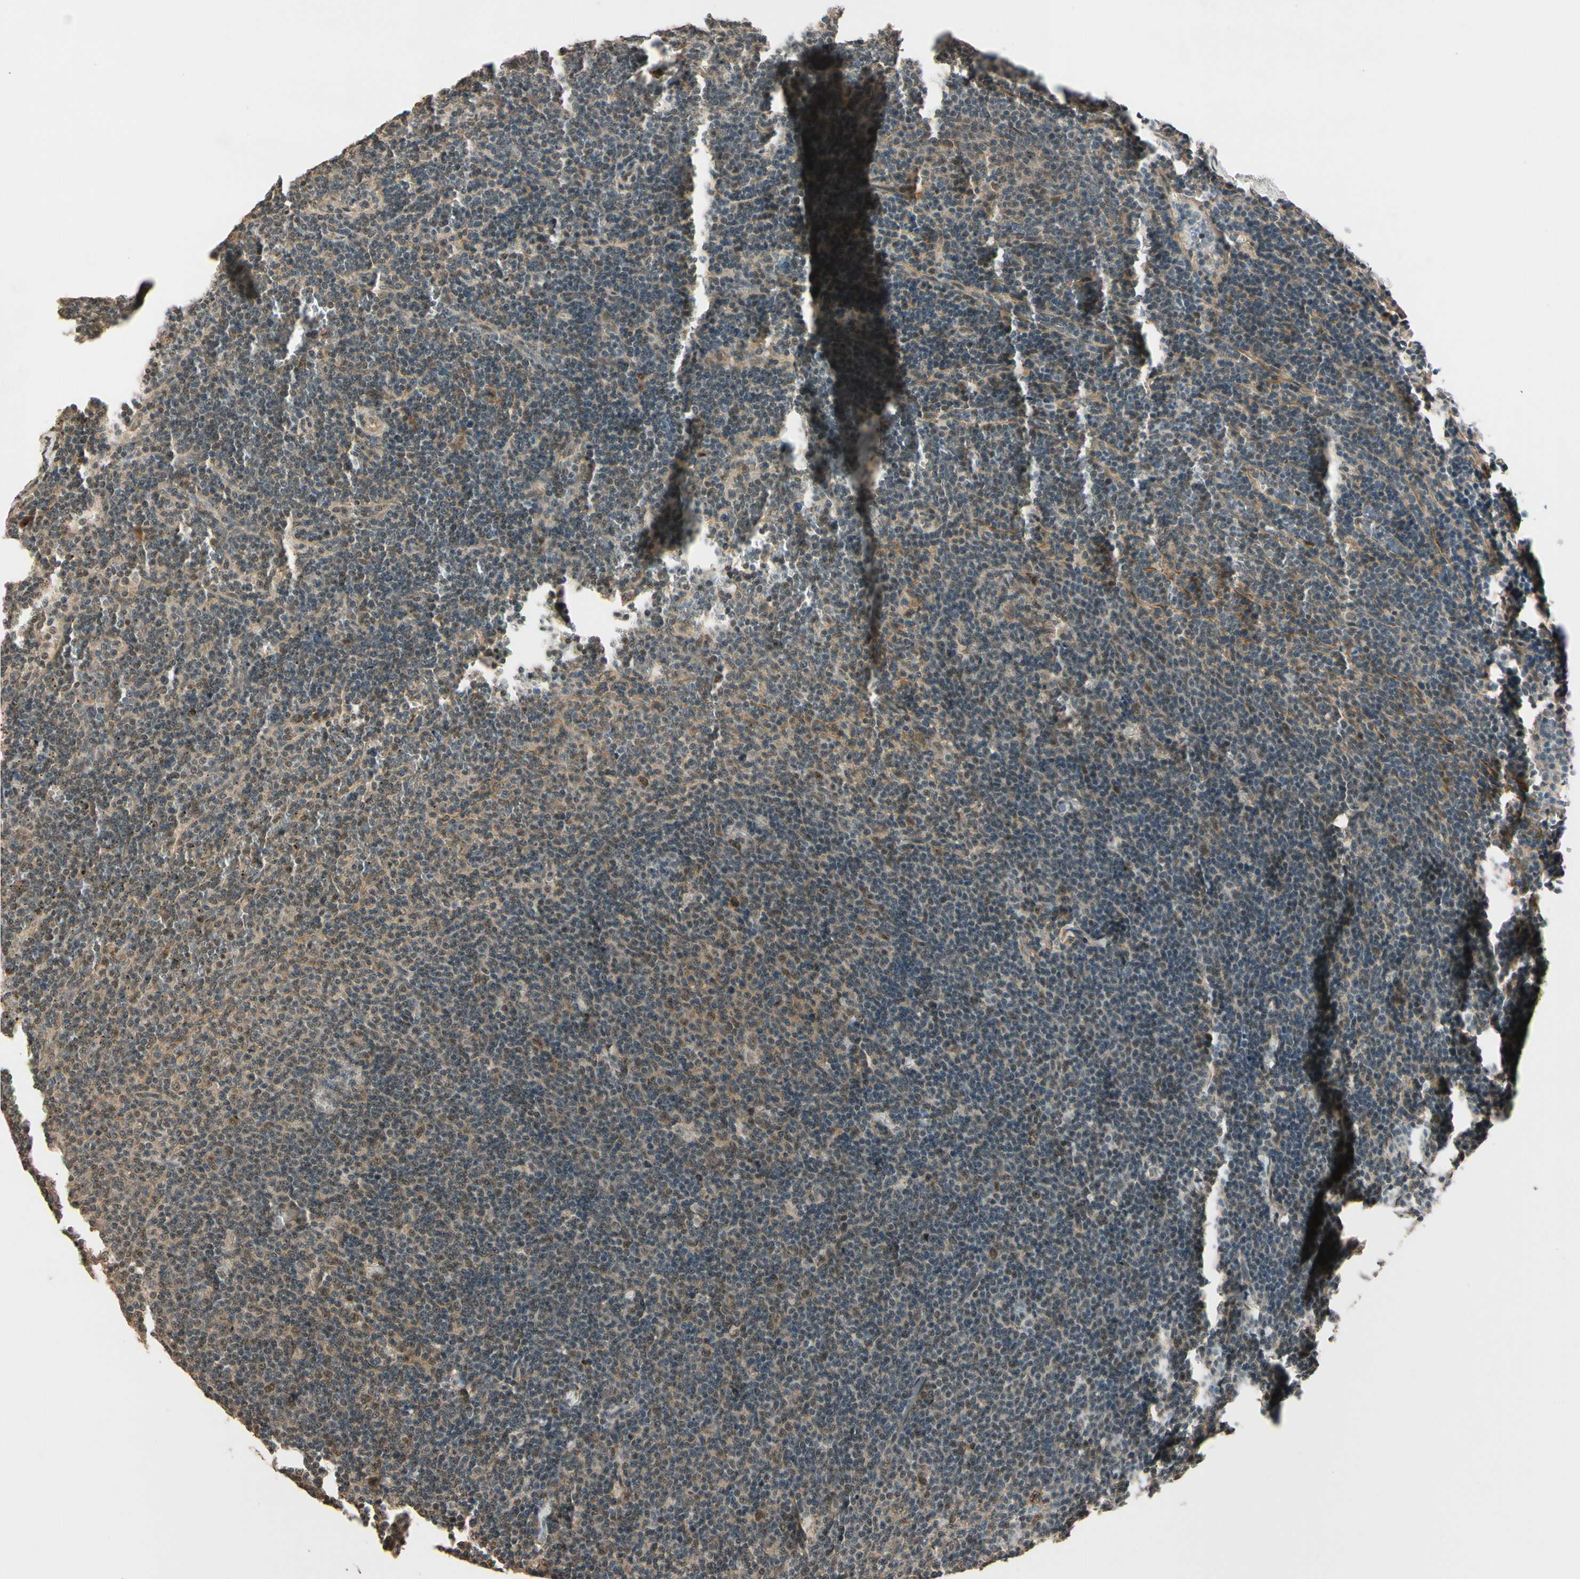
{"staining": {"intensity": "weak", "quantity": ">75%", "location": "cytoplasmic/membranous"}, "tissue": "lymphoma", "cell_type": "Tumor cells", "image_type": "cancer", "snomed": [{"axis": "morphology", "description": "Malignant lymphoma, non-Hodgkin's type, Low grade"}, {"axis": "topography", "description": "Spleen"}], "caption": "Tumor cells exhibit low levels of weak cytoplasmic/membranous positivity in about >75% of cells in malignant lymphoma, non-Hodgkin's type (low-grade).", "gene": "MCPH1", "patient": {"sex": "female", "age": 50}}